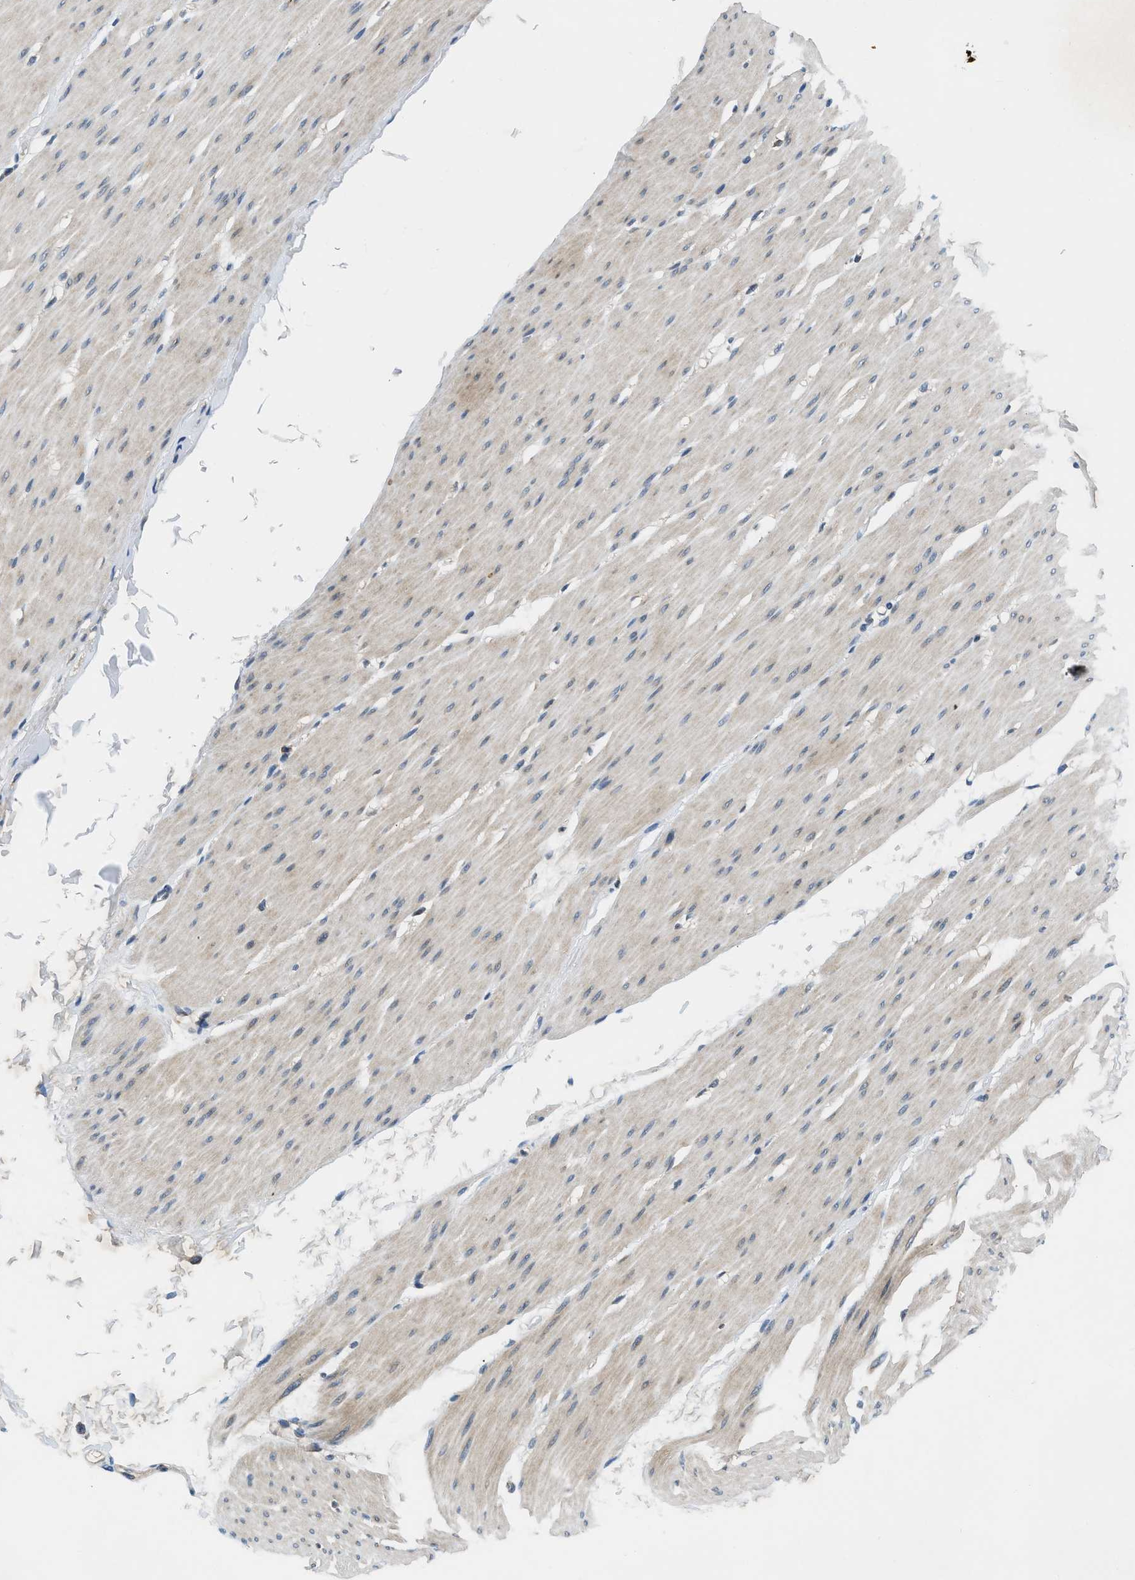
{"staining": {"intensity": "negative", "quantity": "none", "location": "none"}, "tissue": "smooth muscle", "cell_type": "Smooth muscle cells", "image_type": "normal", "snomed": [{"axis": "morphology", "description": "Normal tissue, NOS"}, {"axis": "topography", "description": "Smooth muscle"}, {"axis": "topography", "description": "Colon"}], "caption": "The immunohistochemistry (IHC) histopathology image has no significant expression in smooth muscle cells of smooth muscle.", "gene": "PAFAH2", "patient": {"sex": "male", "age": 67}}